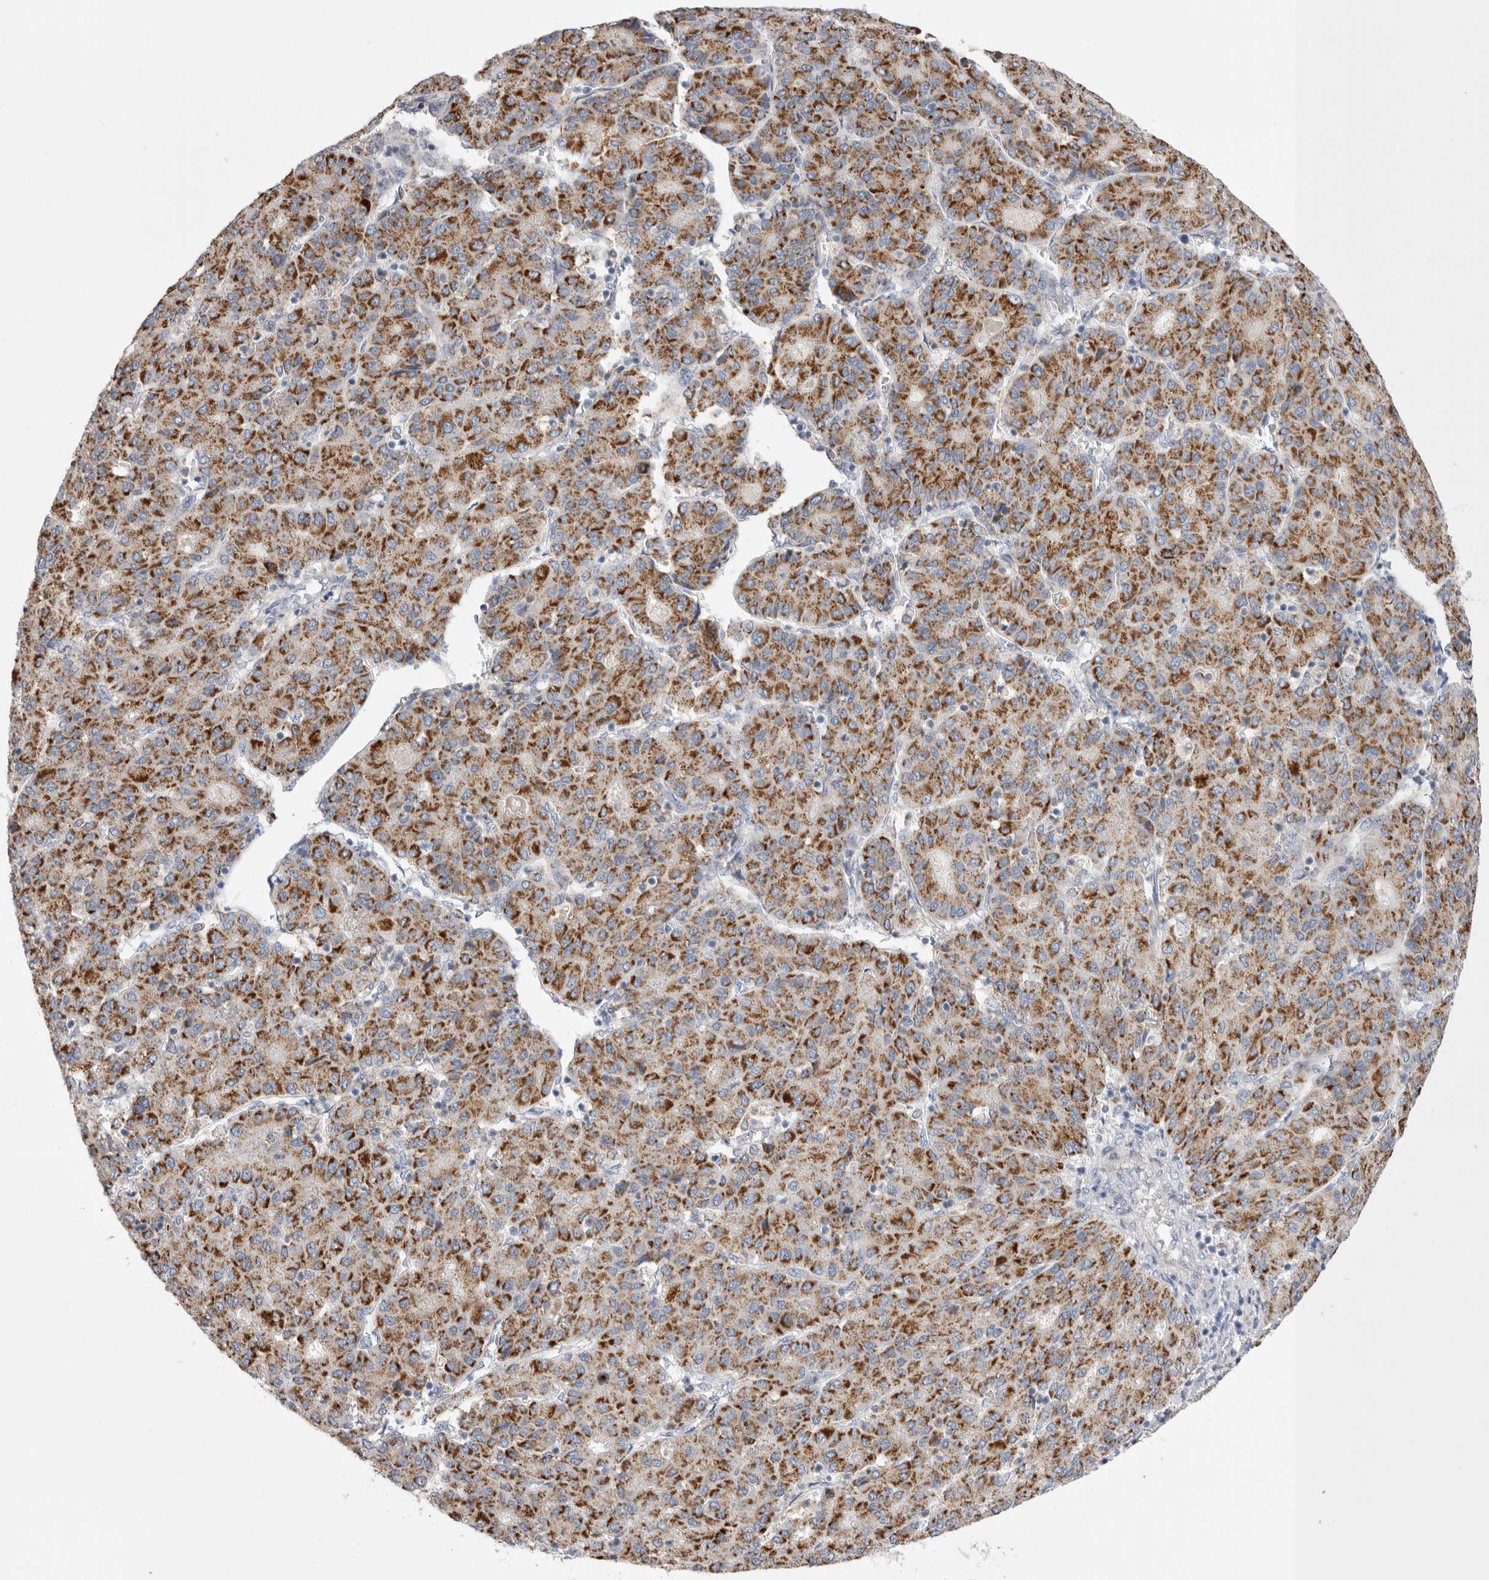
{"staining": {"intensity": "moderate", "quantity": ">75%", "location": "cytoplasmic/membranous"}, "tissue": "liver cancer", "cell_type": "Tumor cells", "image_type": "cancer", "snomed": [{"axis": "morphology", "description": "Carcinoma, Hepatocellular, NOS"}, {"axis": "topography", "description": "Liver"}], "caption": "This is an image of immunohistochemistry staining of liver cancer, which shows moderate positivity in the cytoplasmic/membranous of tumor cells.", "gene": "CCDC126", "patient": {"sex": "male", "age": 65}}